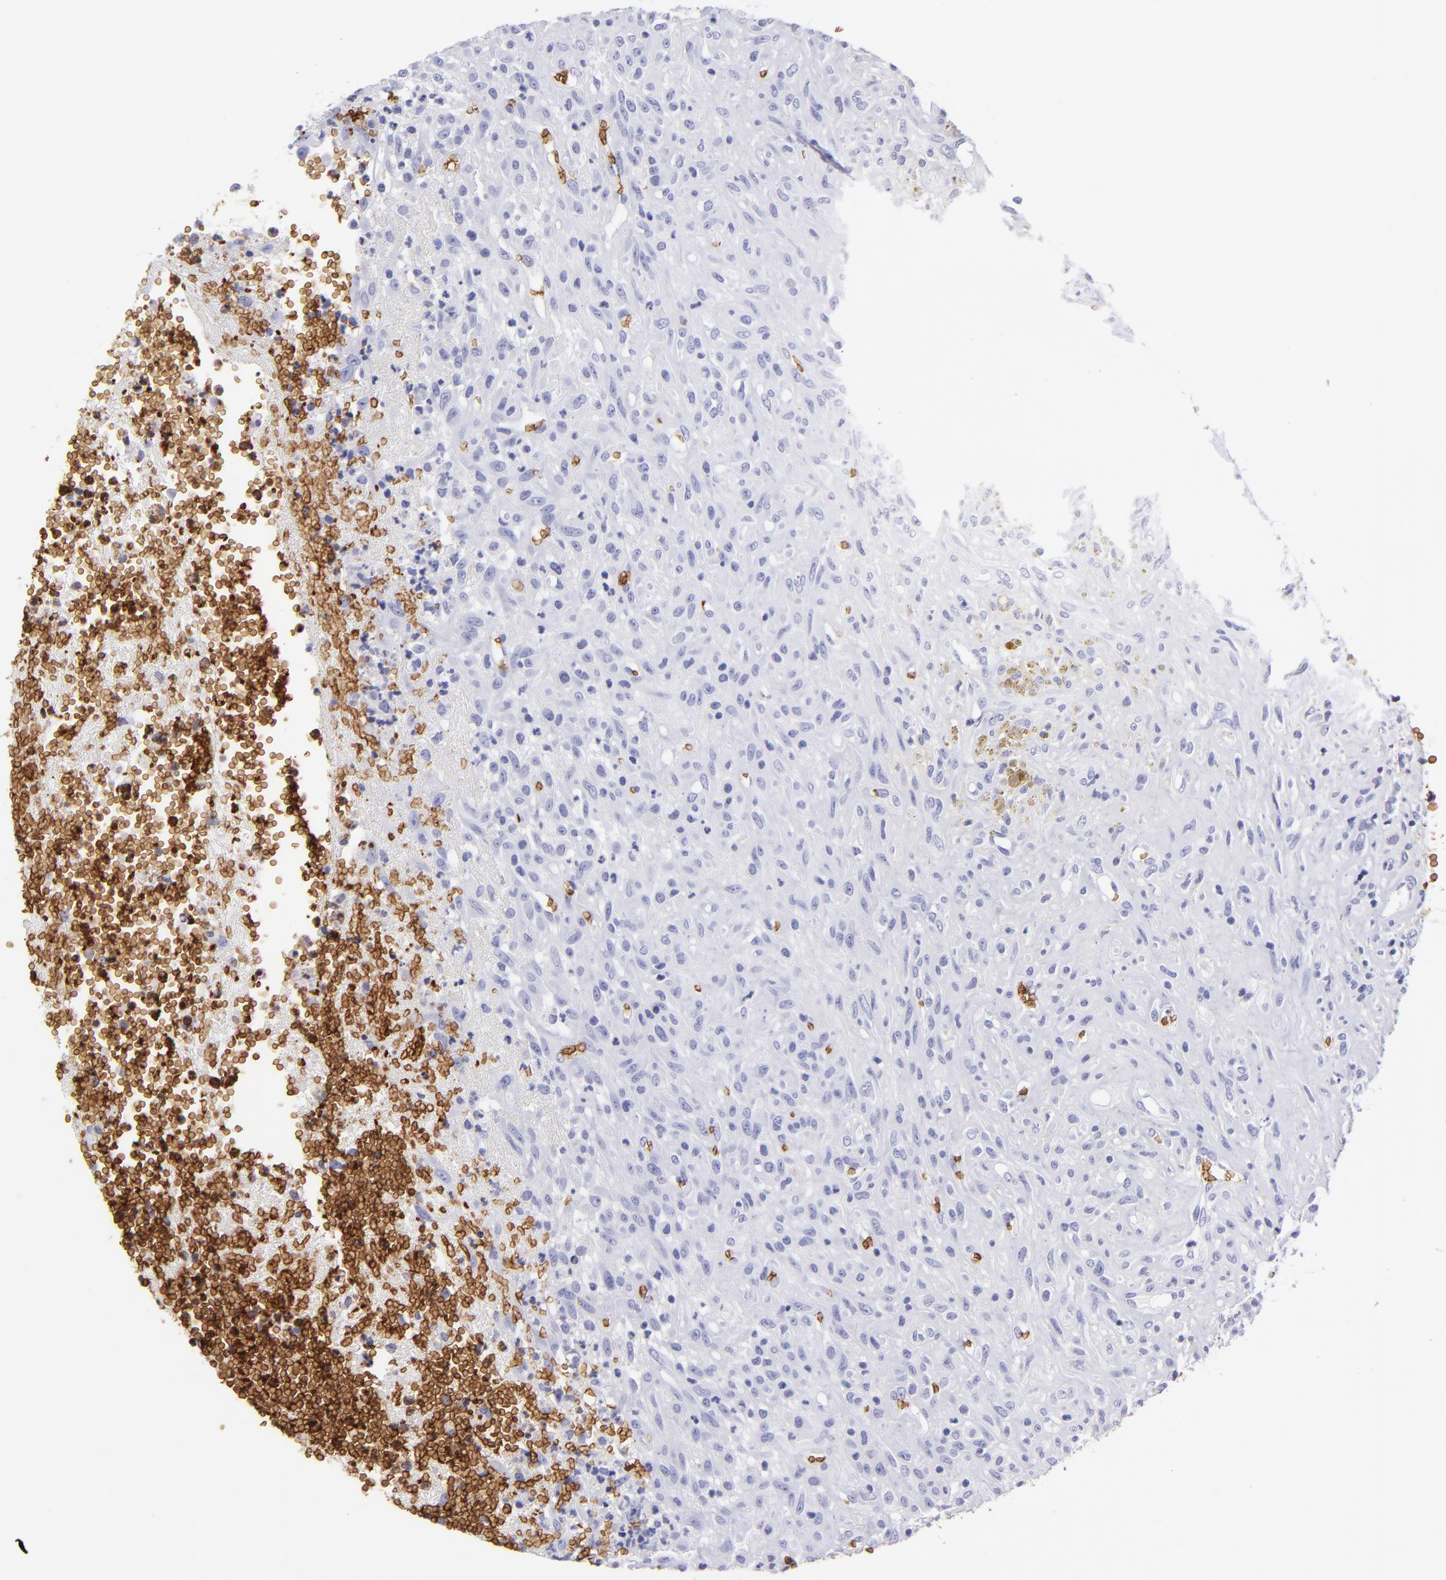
{"staining": {"intensity": "negative", "quantity": "none", "location": "none"}, "tissue": "glioma", "cell_type": "Tumor cells", "image_type": "cancer", "snomed": [{"axis": "morphology", "description": "Glioma, malignant, High grade"}, {"axis": "topography", "description": "Brain"}], "caption": "Immunohistochemical staining of glioma reveals no significant staining in tumor cells.", "gene": "GYPA", "patient": {"sex": "male", "age": 66}}